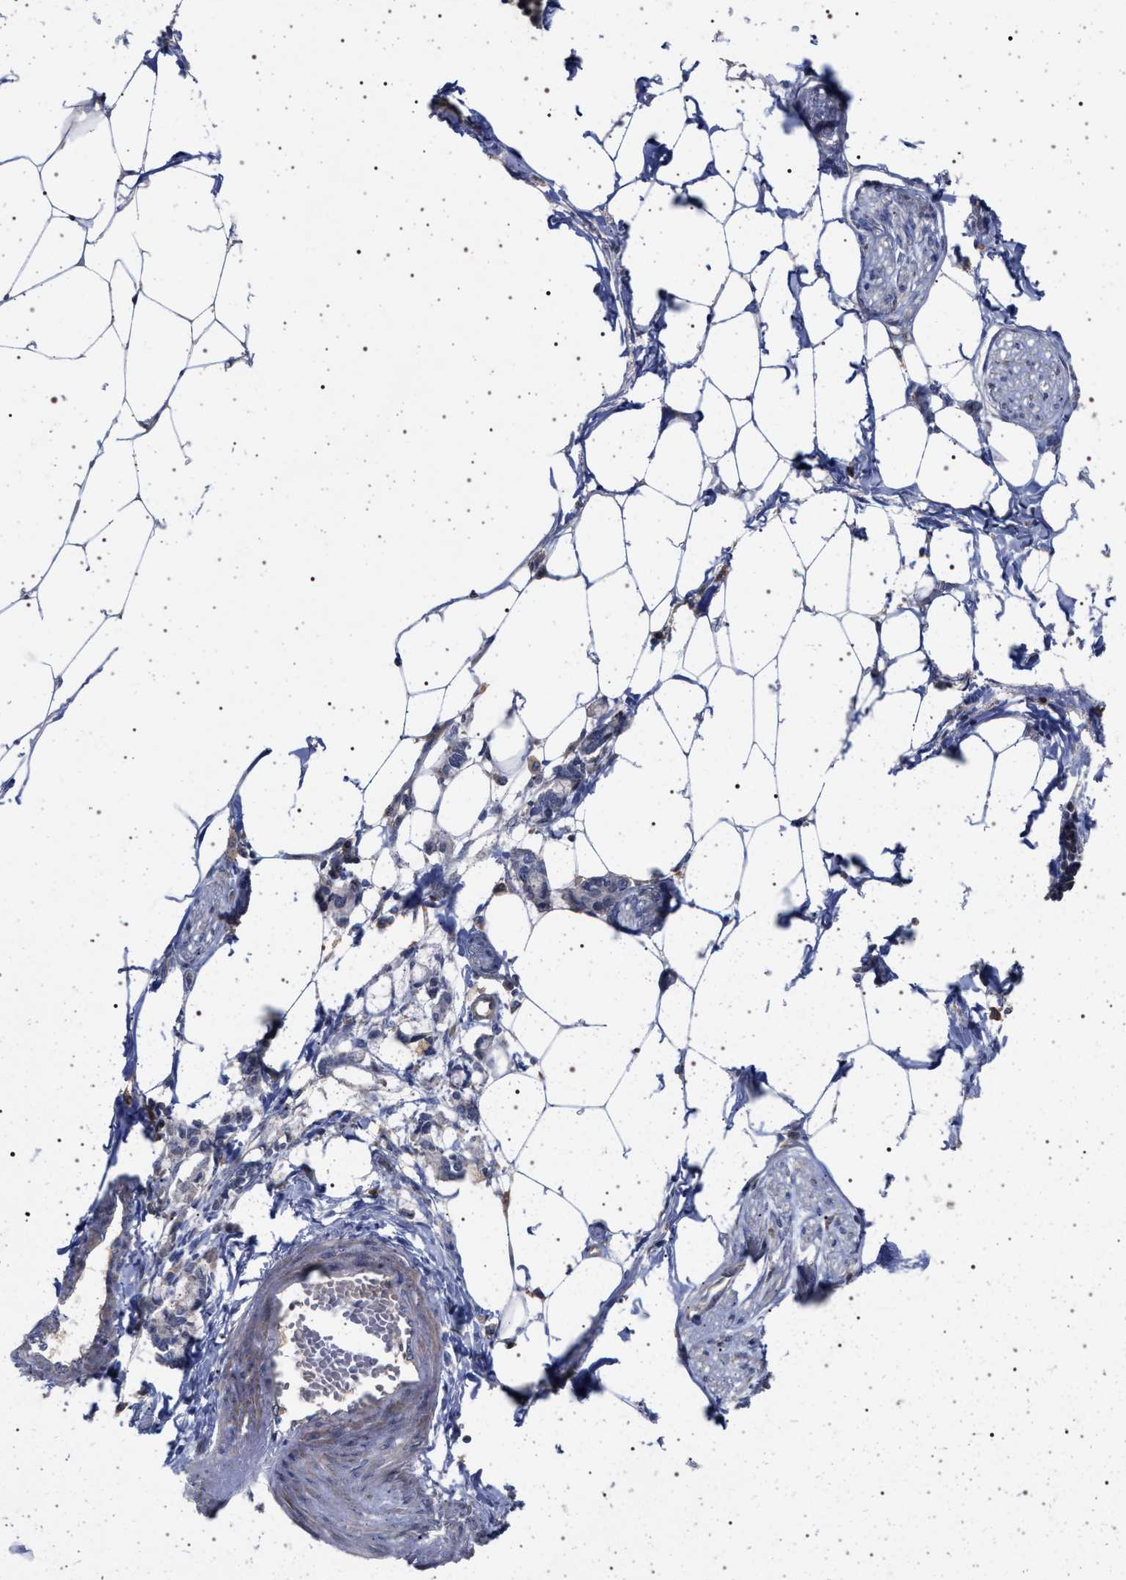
{"staining": {"intensity": "negative", "quantity": "none", "location": "none"}, "tissue": "adipose tissue", "cell_type": "Adipocytes", "image_type": "normal", "snomed": [{"axis": "morphology", "description": "Normal tissue, NOS"}, {"axis": "morphology", "description": "Adenocarcinoma, NOS"}, {"axis": "topography", "description": "Colon"}, {"axis": "topography", "description": "Peripheral nerve tissue"}], "caption": "High power microscopy image of an immunohistochemistry histopathology image of normal adipose tissue, revealing no significant positivity in adipocytes.", "gene": "RBM48", "patient": {"sex": "male", "age": 14}}